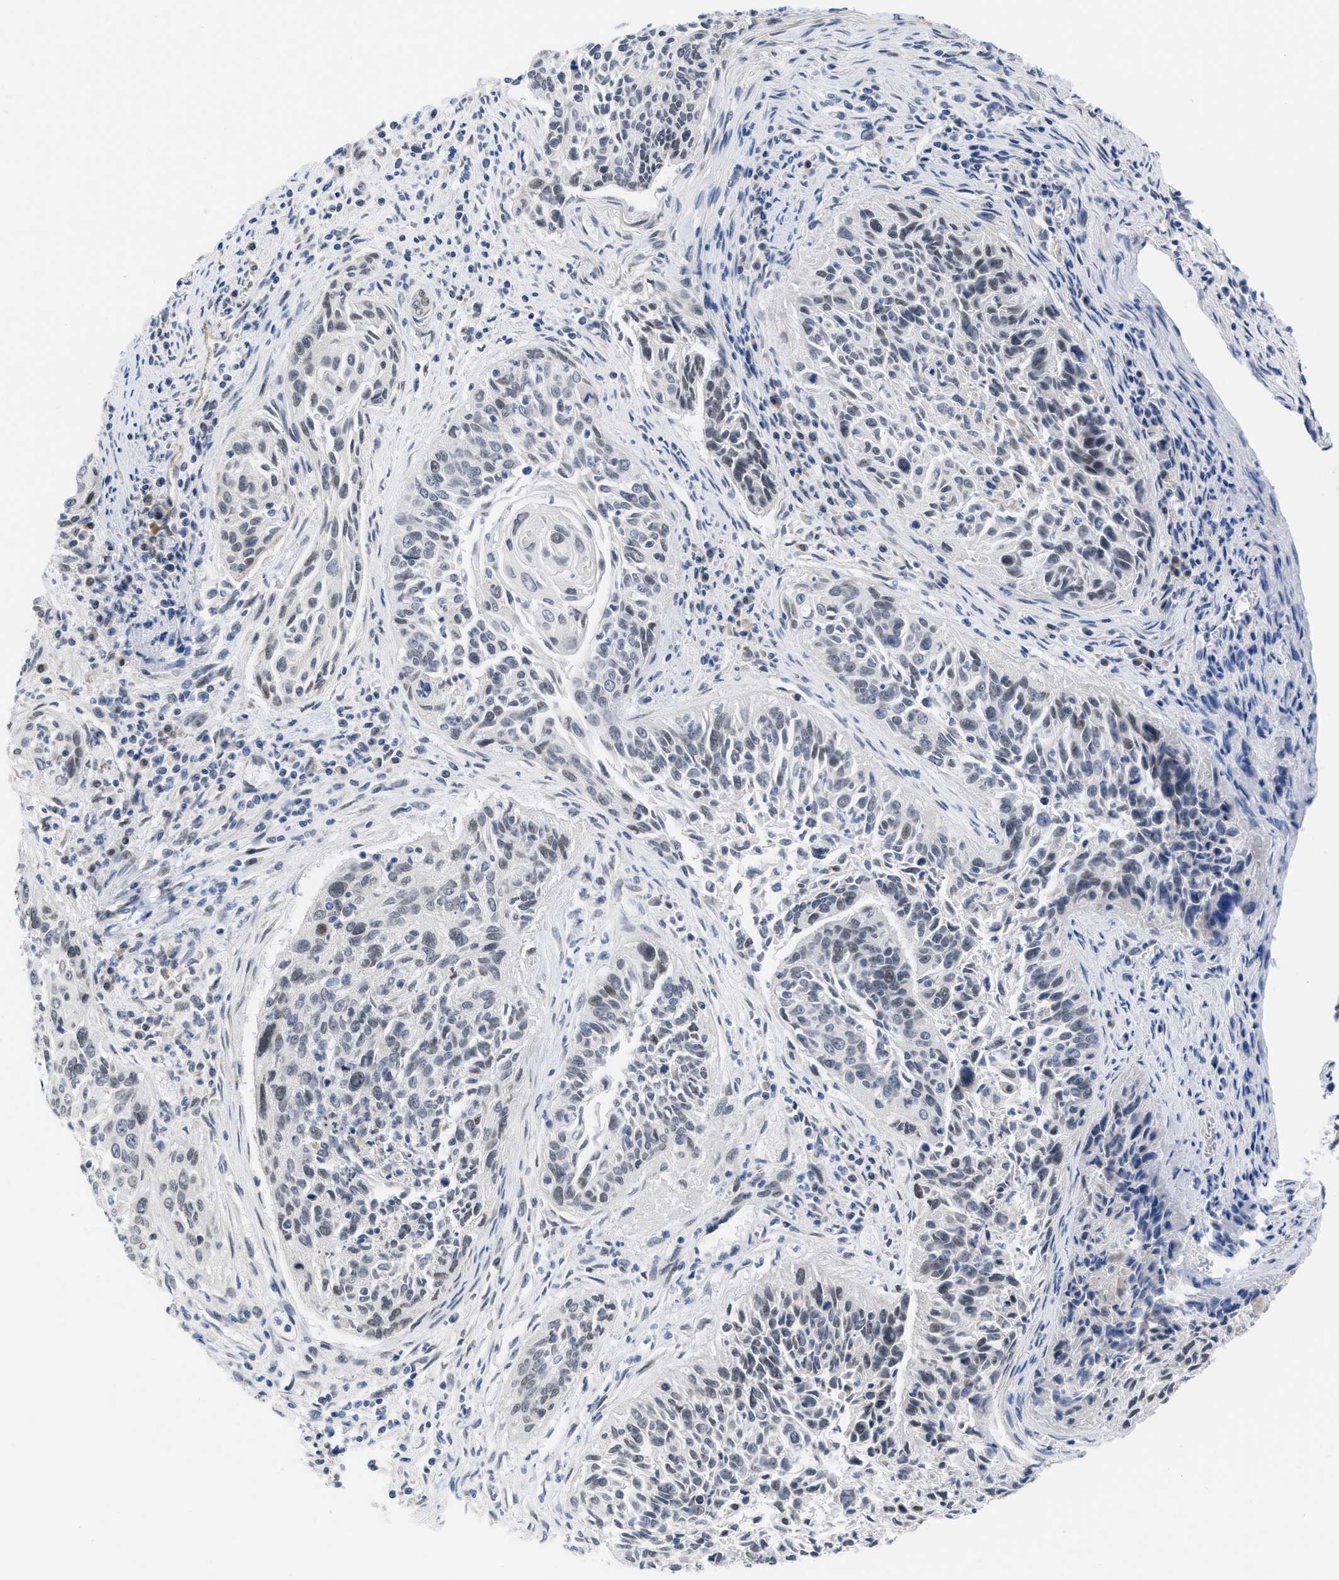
{"staining": {"intensity": "weak", "quantity": "25%-75%", "location": "nuclear"}, "tissue": "cervical cancer", "cell_type": "Tumor cells", "image_type": "cancer", "snomed": [{"axis": "morphology", "description": "Squamous cell carcinoma, NOS"}, {"axis": "topography", "description": "Cervix"}], "caption": "Immunohistochemistry (DAB) staining of human cervical cancer (squamous cell carcinoma) displays weak nuclear protein staining in approximately 25%-75% of tumor cells.", "gene": "ACKR1", "patient": {"sex": "female", "age": 55}}